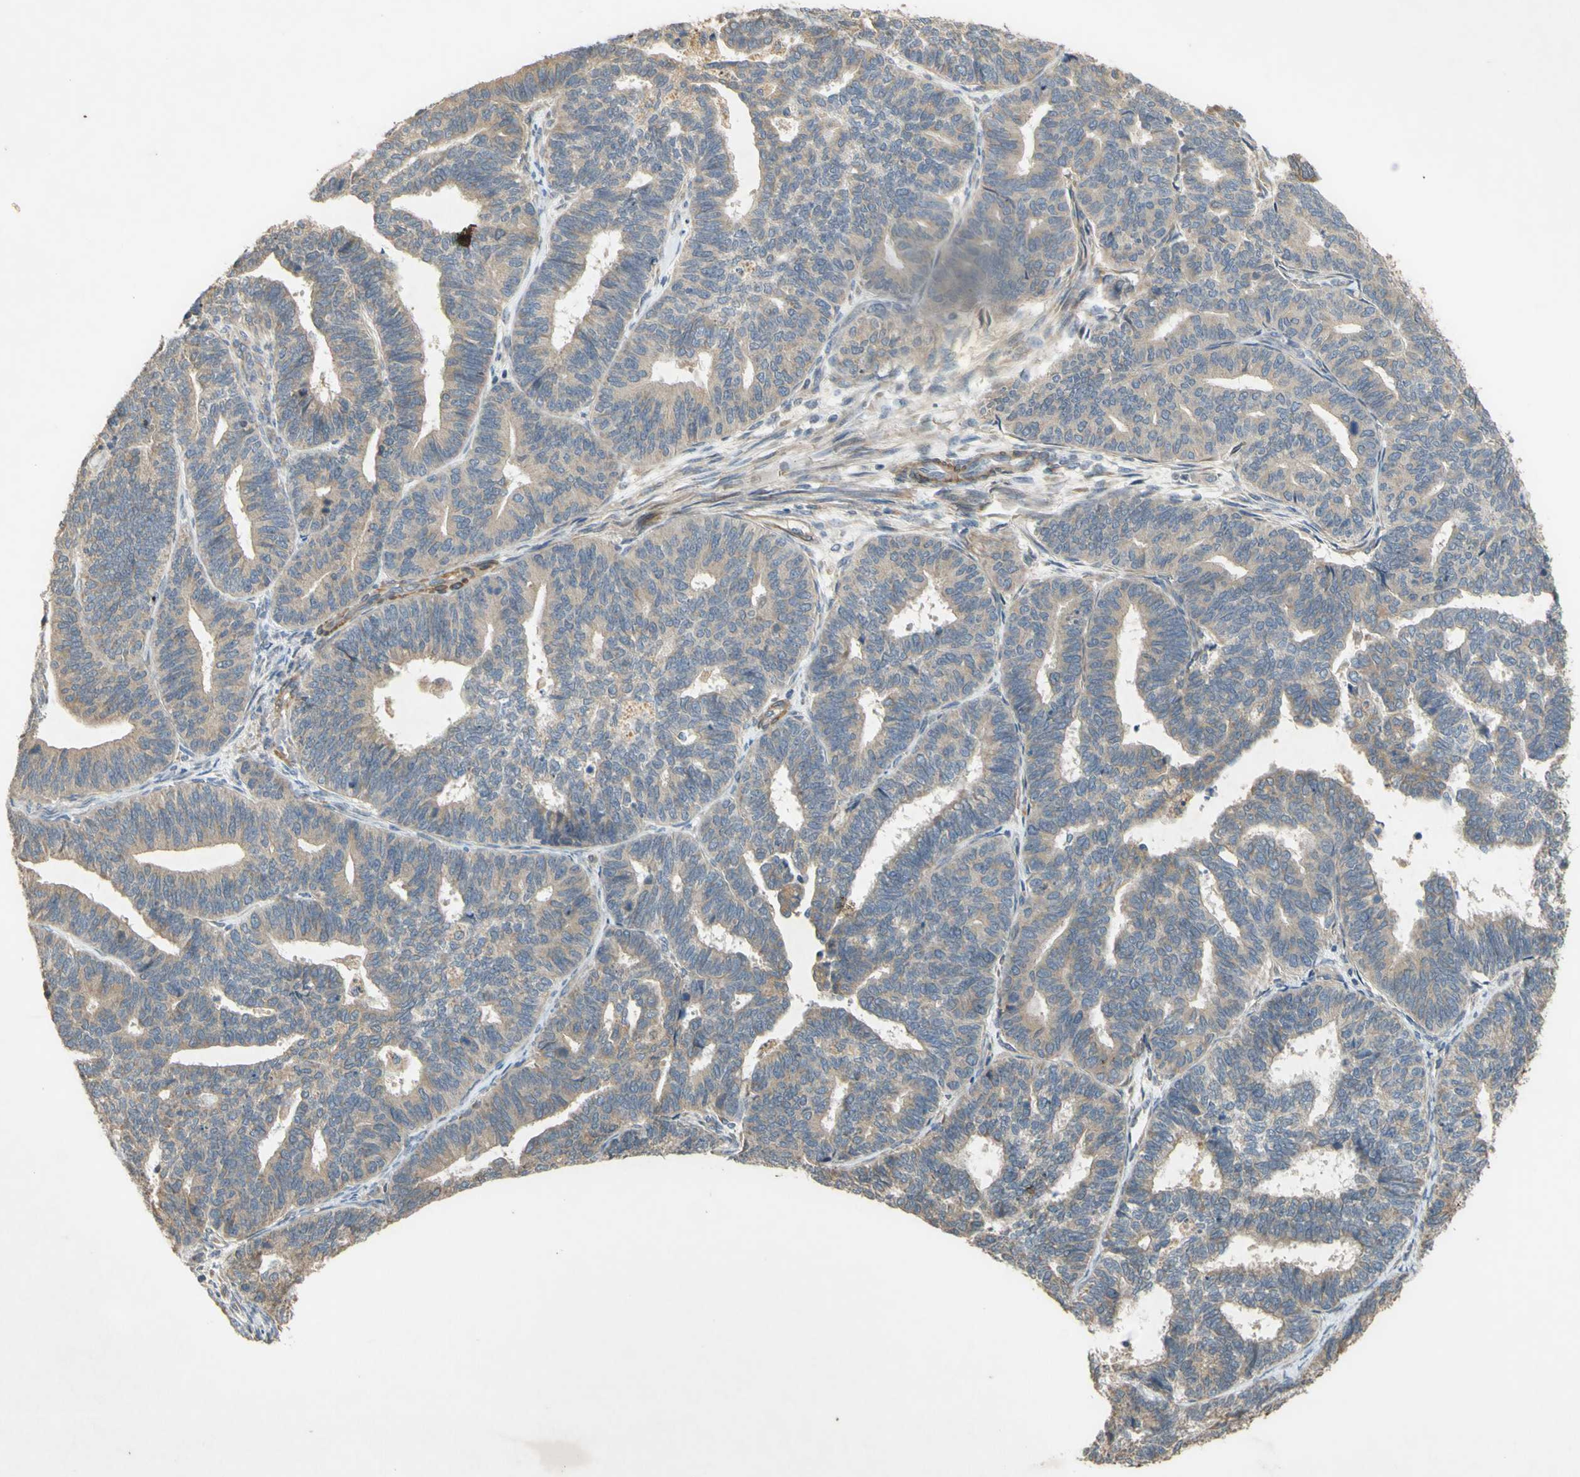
{"staining": {"intensity": "weak", "quantity": ">75%", "location": "cytoplasmic/membranous"}, "tissue": "endometrial cancer", "cell_type": "Tumor cells", "image_type": "cancer", "snomed": [{"axis": "morphology", "description": "Adenocarcinoma, NOS"}, {"axis": "topography", "description": "Endometrium"}], "caption": "There is low levels of weak cytoplasmic/membranous staining in tumor cells of endometrial cancer (adenocarcinoma), as demonstrated by immunohistochemical staining (brown color).", "gene": "PARD6A", "patient": {"sex": "female", "age": 70}}